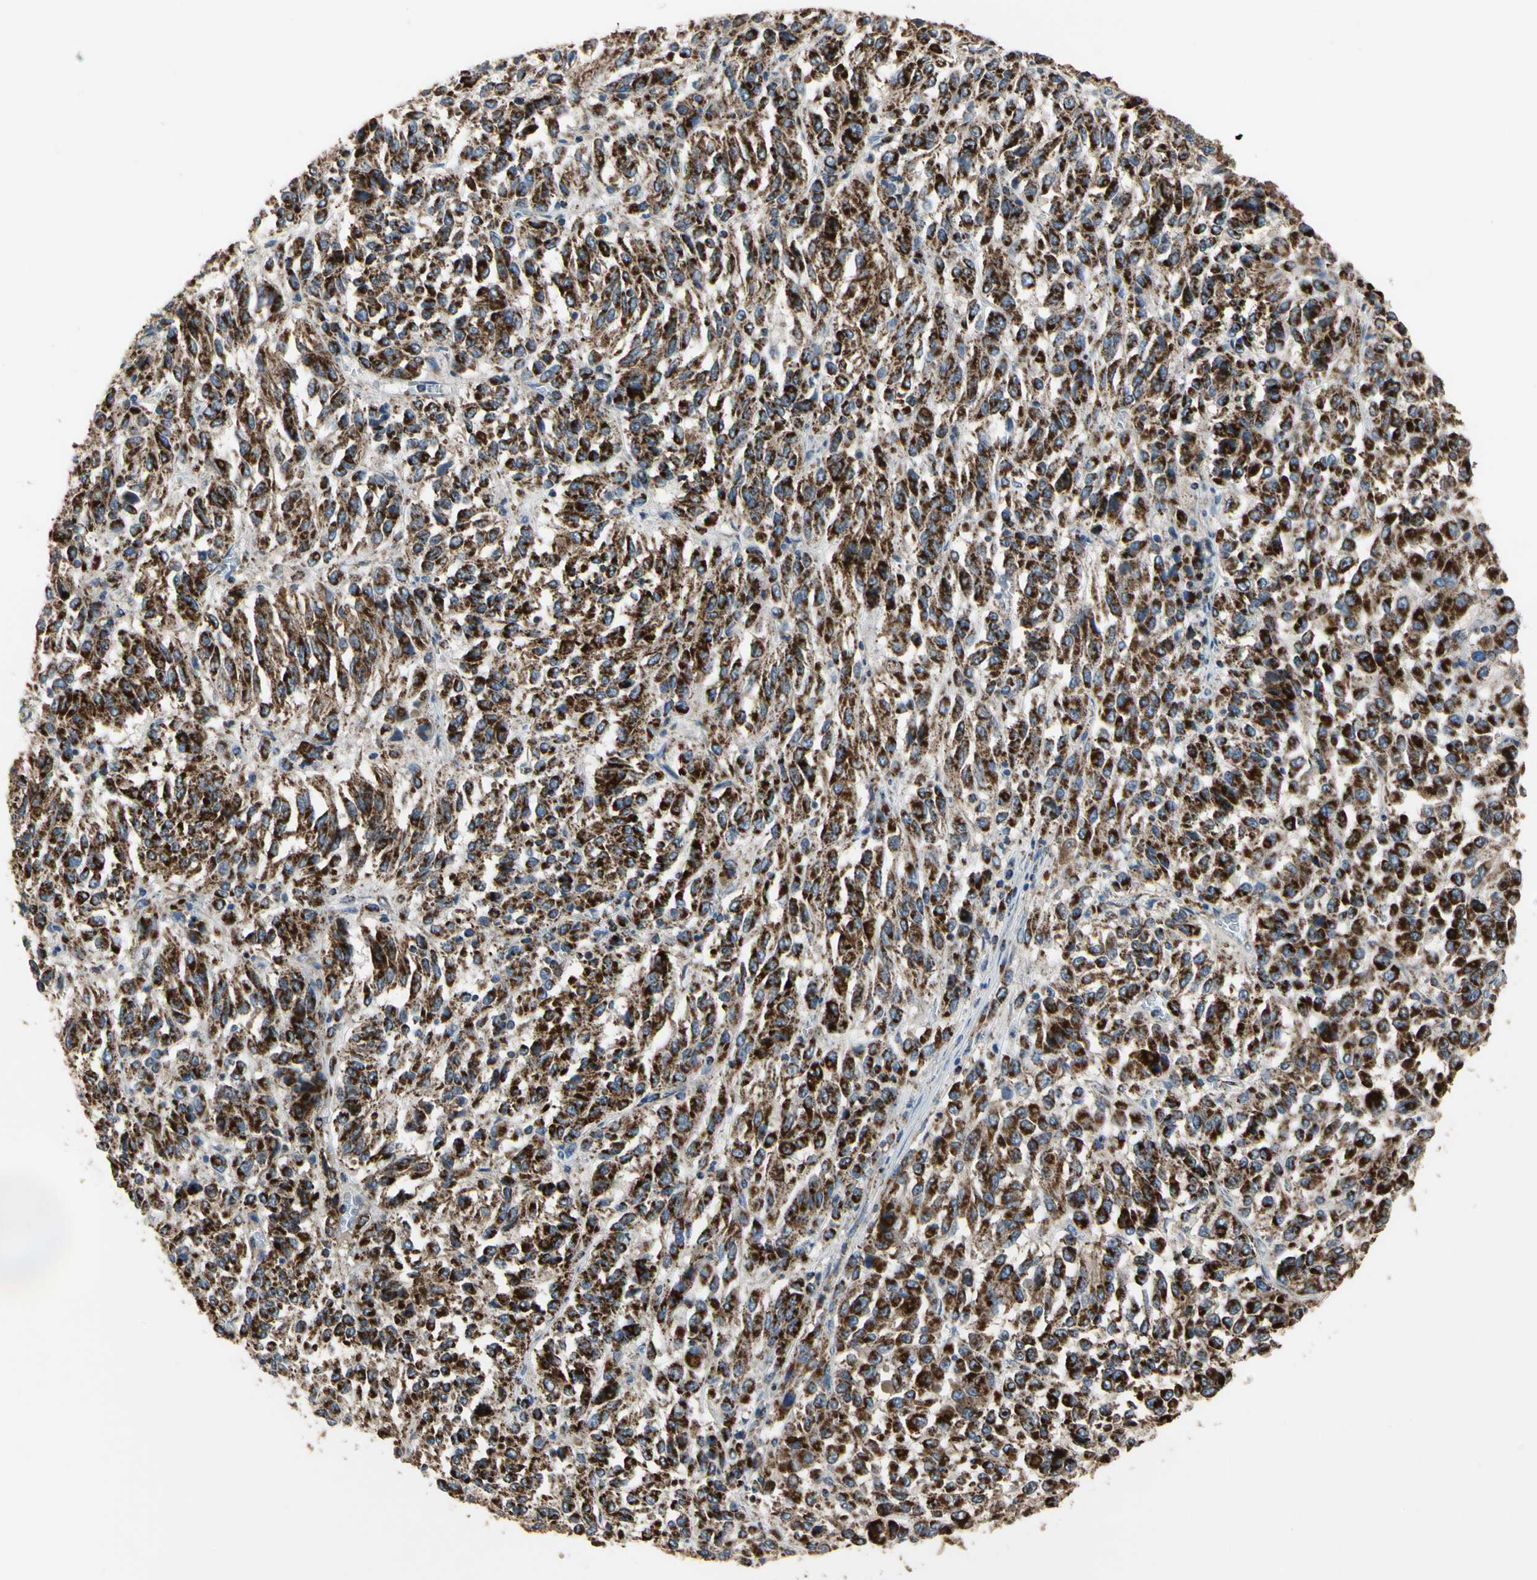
{"staining": {"intensity": "strong", "quantity": ">75%", "location": "cytoplasmic/membranous"}, "tissue": "melanoma", "cell_type": "Tumor cells", "image_type": "cancer", "snomed": [{"axis": "morphology", "description": "Malignant melanoma, Metastatic site"}, {"axis": "topography", "description": "Lung"}], "caption": "DAB (3,3'-diaminobenzidine) immunohistochemical staining of human melanoma exhibits strong cytoplasmic/membranous protein positivity in about >75% of tumor cells.", "gene": "TUBA1A", "patient": {"sex": "male", "age": 64}}